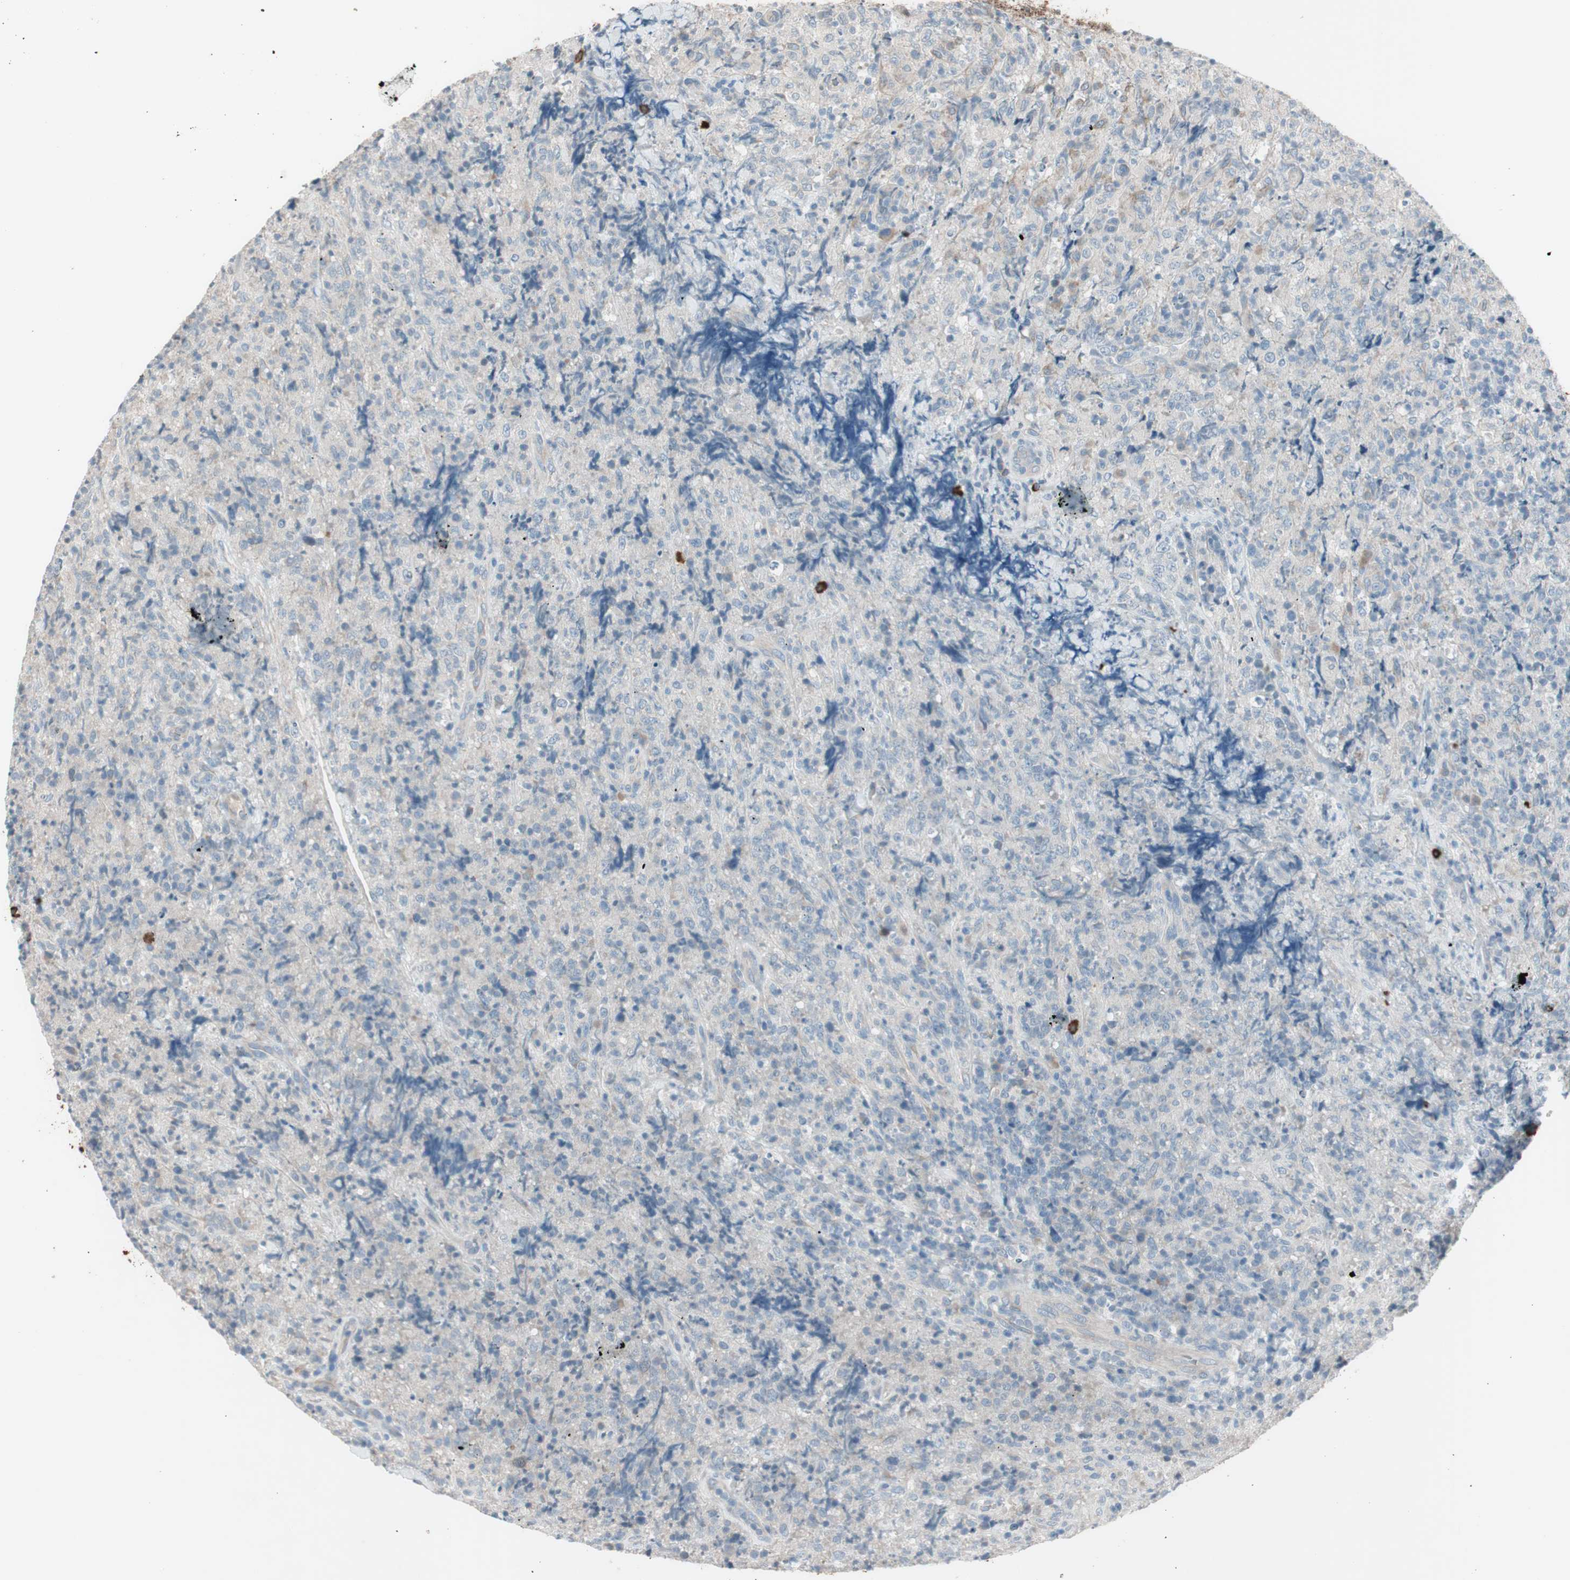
{"staining": {"intensity": "weak", "quantity": "<25%", "location": "cytoplasmic/membranous"}, "tissue": "lymphoma", "cell_type": "Tumor cells", "image_type": "cancer", "snomed": [{"axis": "morphology", "description": "Malignant lymphoma, non-Hodgkin's type, High grade"}, {"axis": "topography", "description": "Tonsil"}], "caption": "Lymphoma was stained to show a protein in brown. There is no significant expression in tumor cells. (DAB immunohistochemistry (IHC) with hematoxylin counter stain).", "gene": "MAPRE3", "patient": {"sex": "female", "age": 36}}